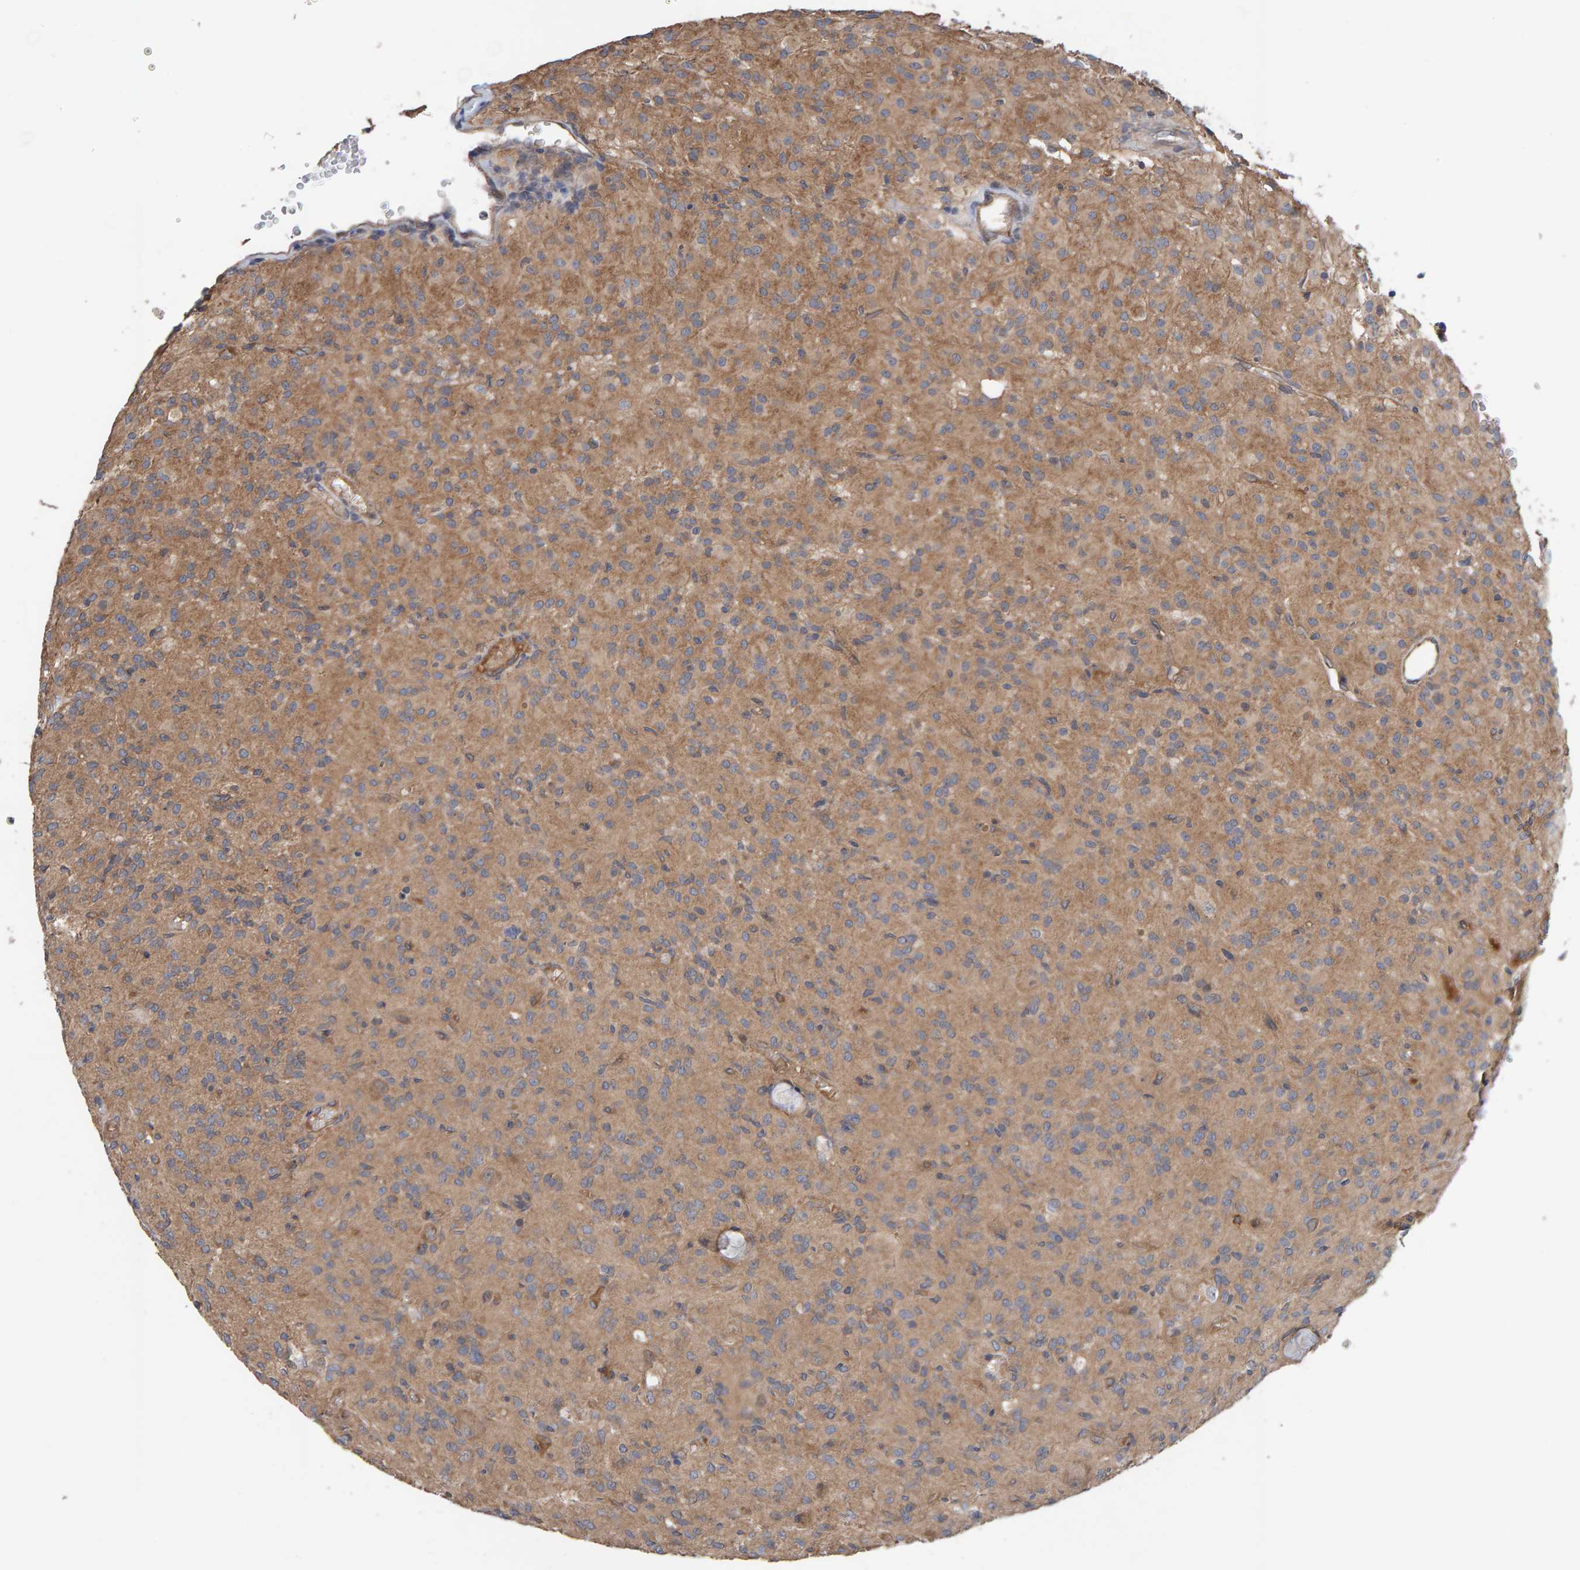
{"staining": {"intensity": "moderate", "quantity": ">75%", "location": "cytoplasmic/membranous"}, "tissue": "glioma", "cell_type": "Tumor cells", "image_type": "cancer", "snomed": [{"axis": "morphology", "description": "Glioma, malignant, High grade"}, {"axis": "topography", "description": "Brain"}], "caption": "IHC (DAB) staining of glioma exhibits moderate cytoplasmic/membranous protein expression in about >75% of tumor cells. (IHC, brightfield microscopy, high magnification).", "gene": "LRSAM1", "patient": {"sex": "female", "age": 59}}